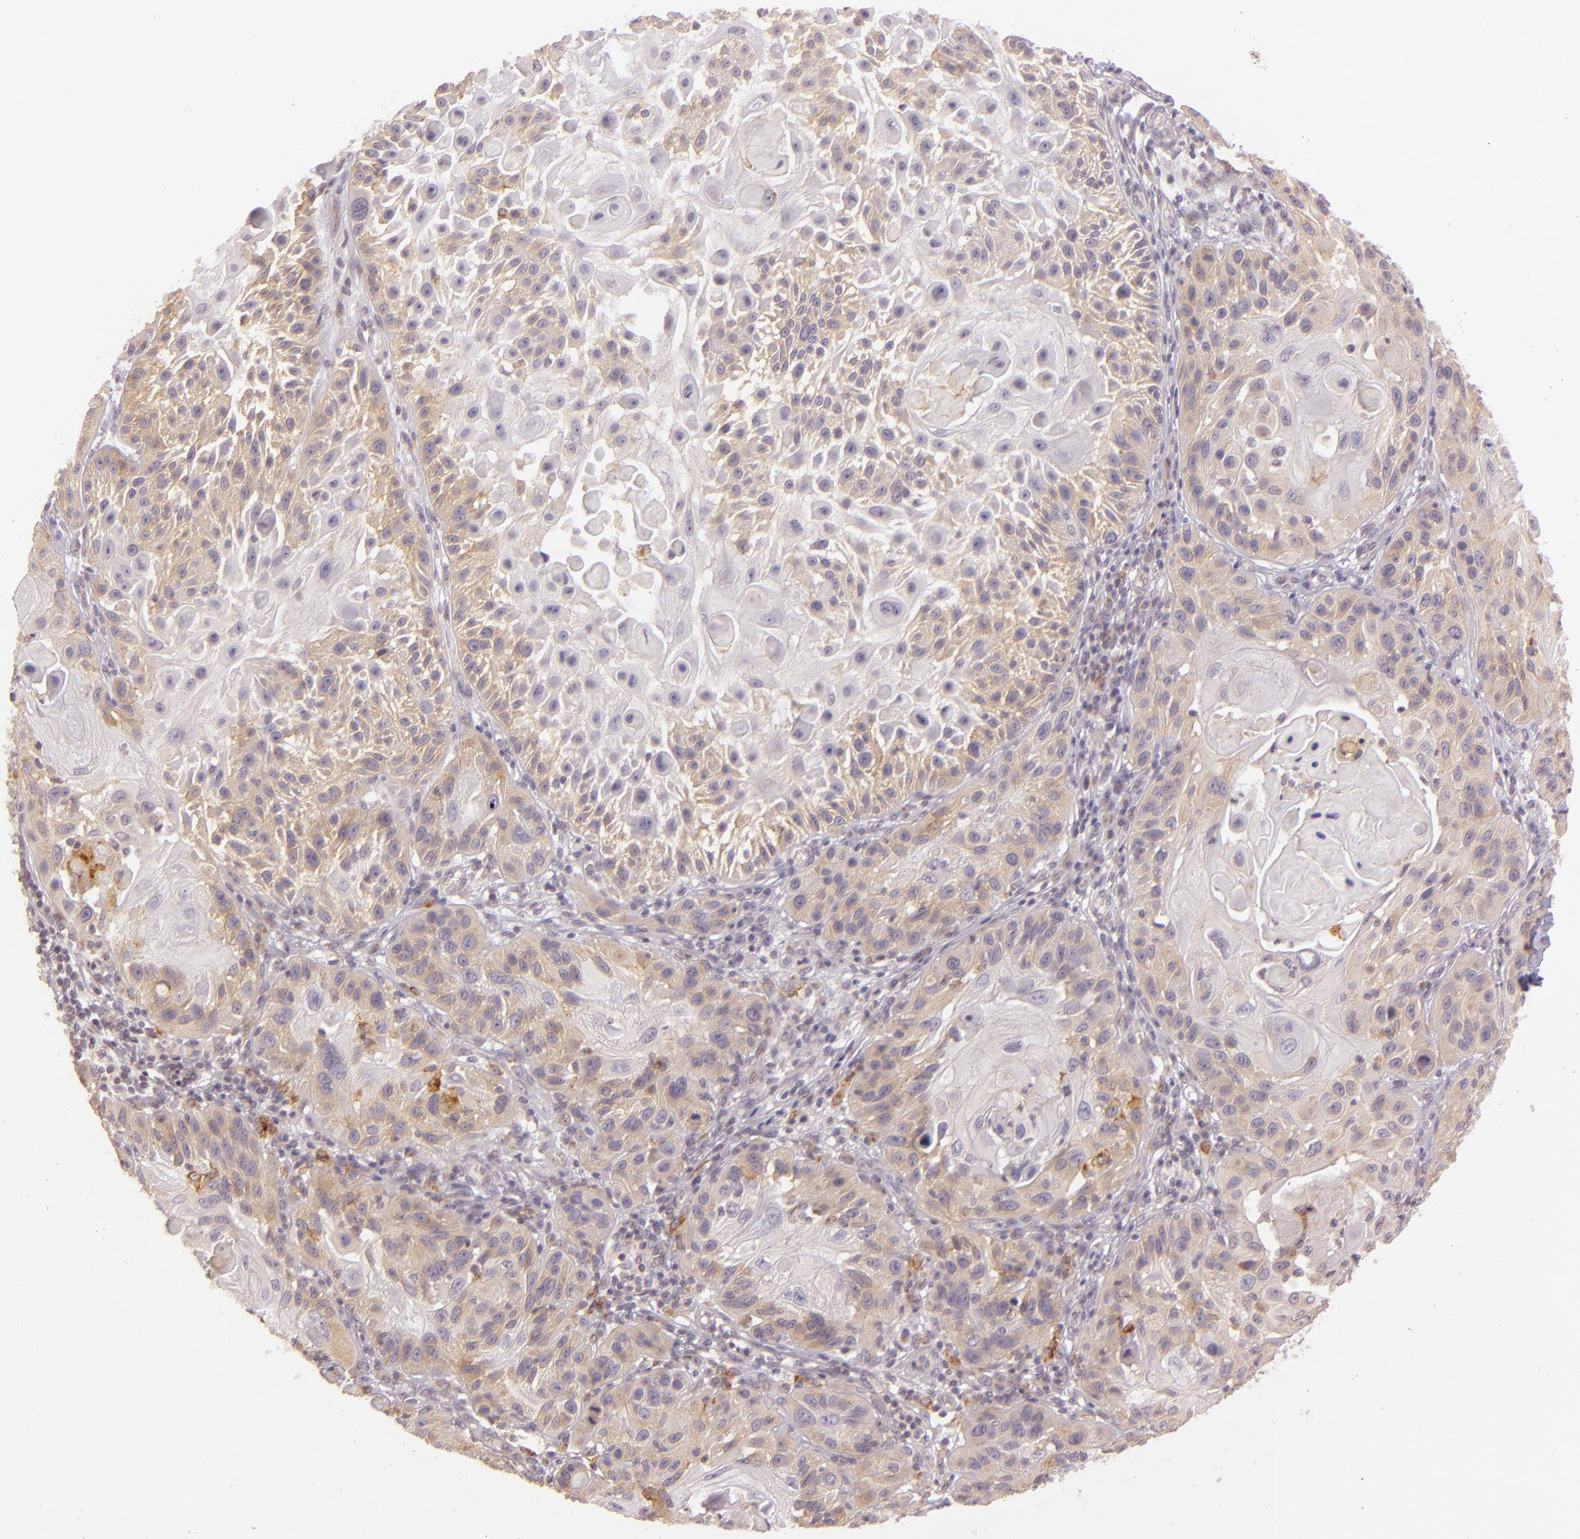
{"staining": {"intensity": "moderate", "quantity": "25%-75%", "location": "cytoplasmic/membranous"}, "tissue": "skin cancer", "cell_type": "Tumor cells", "image_type": "cancer", "snomed": [{"axis": "morphology", "description": "Squamous cell carcinoma, NOS"}, {"axis": "topography", "description": "Skin"}], "caption": "High-magnification brightfield microscopy of skin cancer stained with DAB (3,3'-diaminobenzidine) (brown) and counterstained with hematoxylin (blue). tumor cells exhibit moderate cytoplasmic/membranous positivity is identified in approximately25%-75% of cells. (IHC, brightfield microscopy, high magnification).", "gene": "LGMN", "patient": {"sex": "female", "age": 89}}